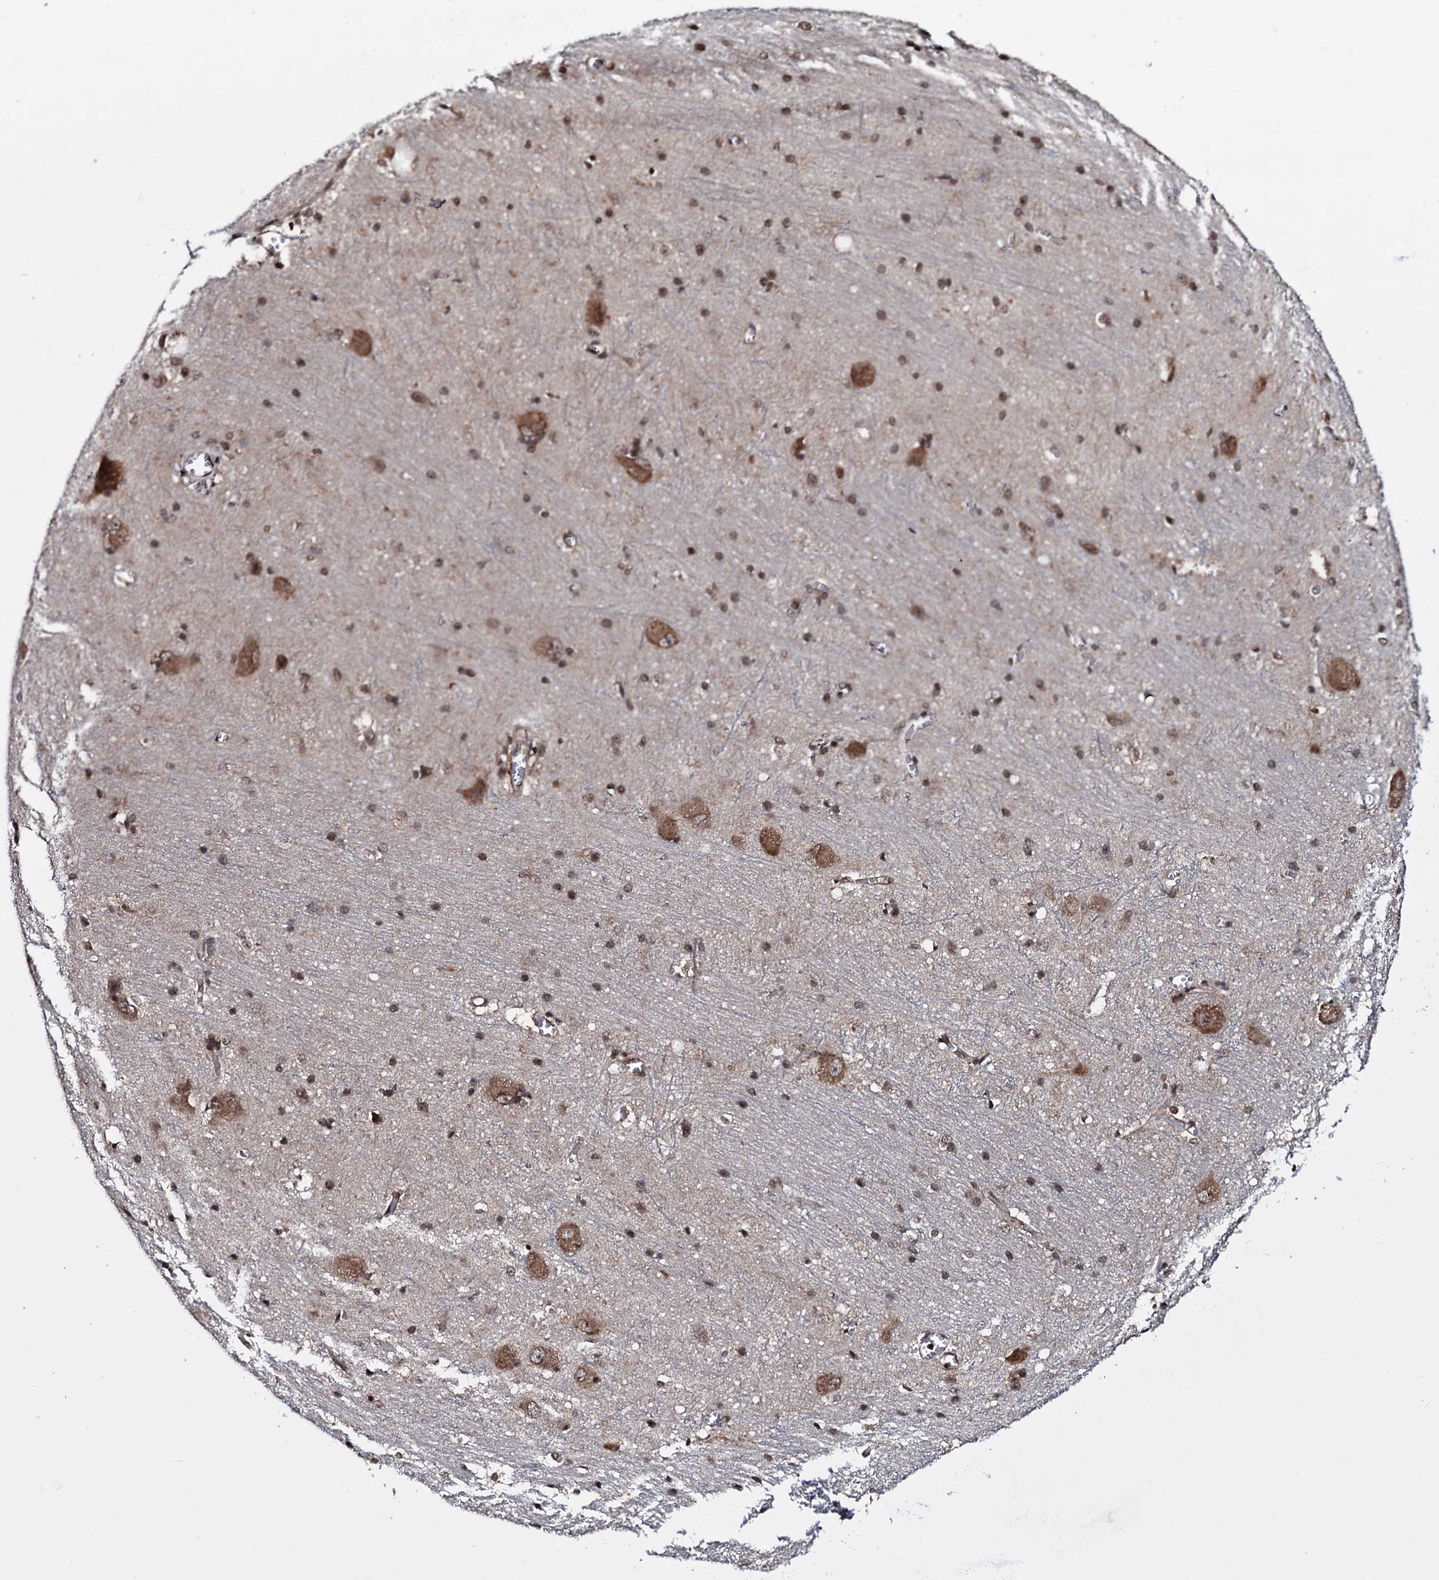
{"staining": {"intensity": "moderate", "quantity": ">75%", "location": "cytoplasmic/membranous"}, "tissue": "caudate", "cell_type": "Glial cells", "image_type": "normal", "snomed": [{"axis": "morphology", "description": "Normal tissue, NOS"}, {"axis": "topography", "description": "Lateral ventricle wall"}], "caption": "The image shows staining of normal caudate, revealing moderate cytoplasmic/membranous protein expression (brown color) within glial cells.", "gene": "HDDC3", "patient": {"sex": "male", "age": 37}}